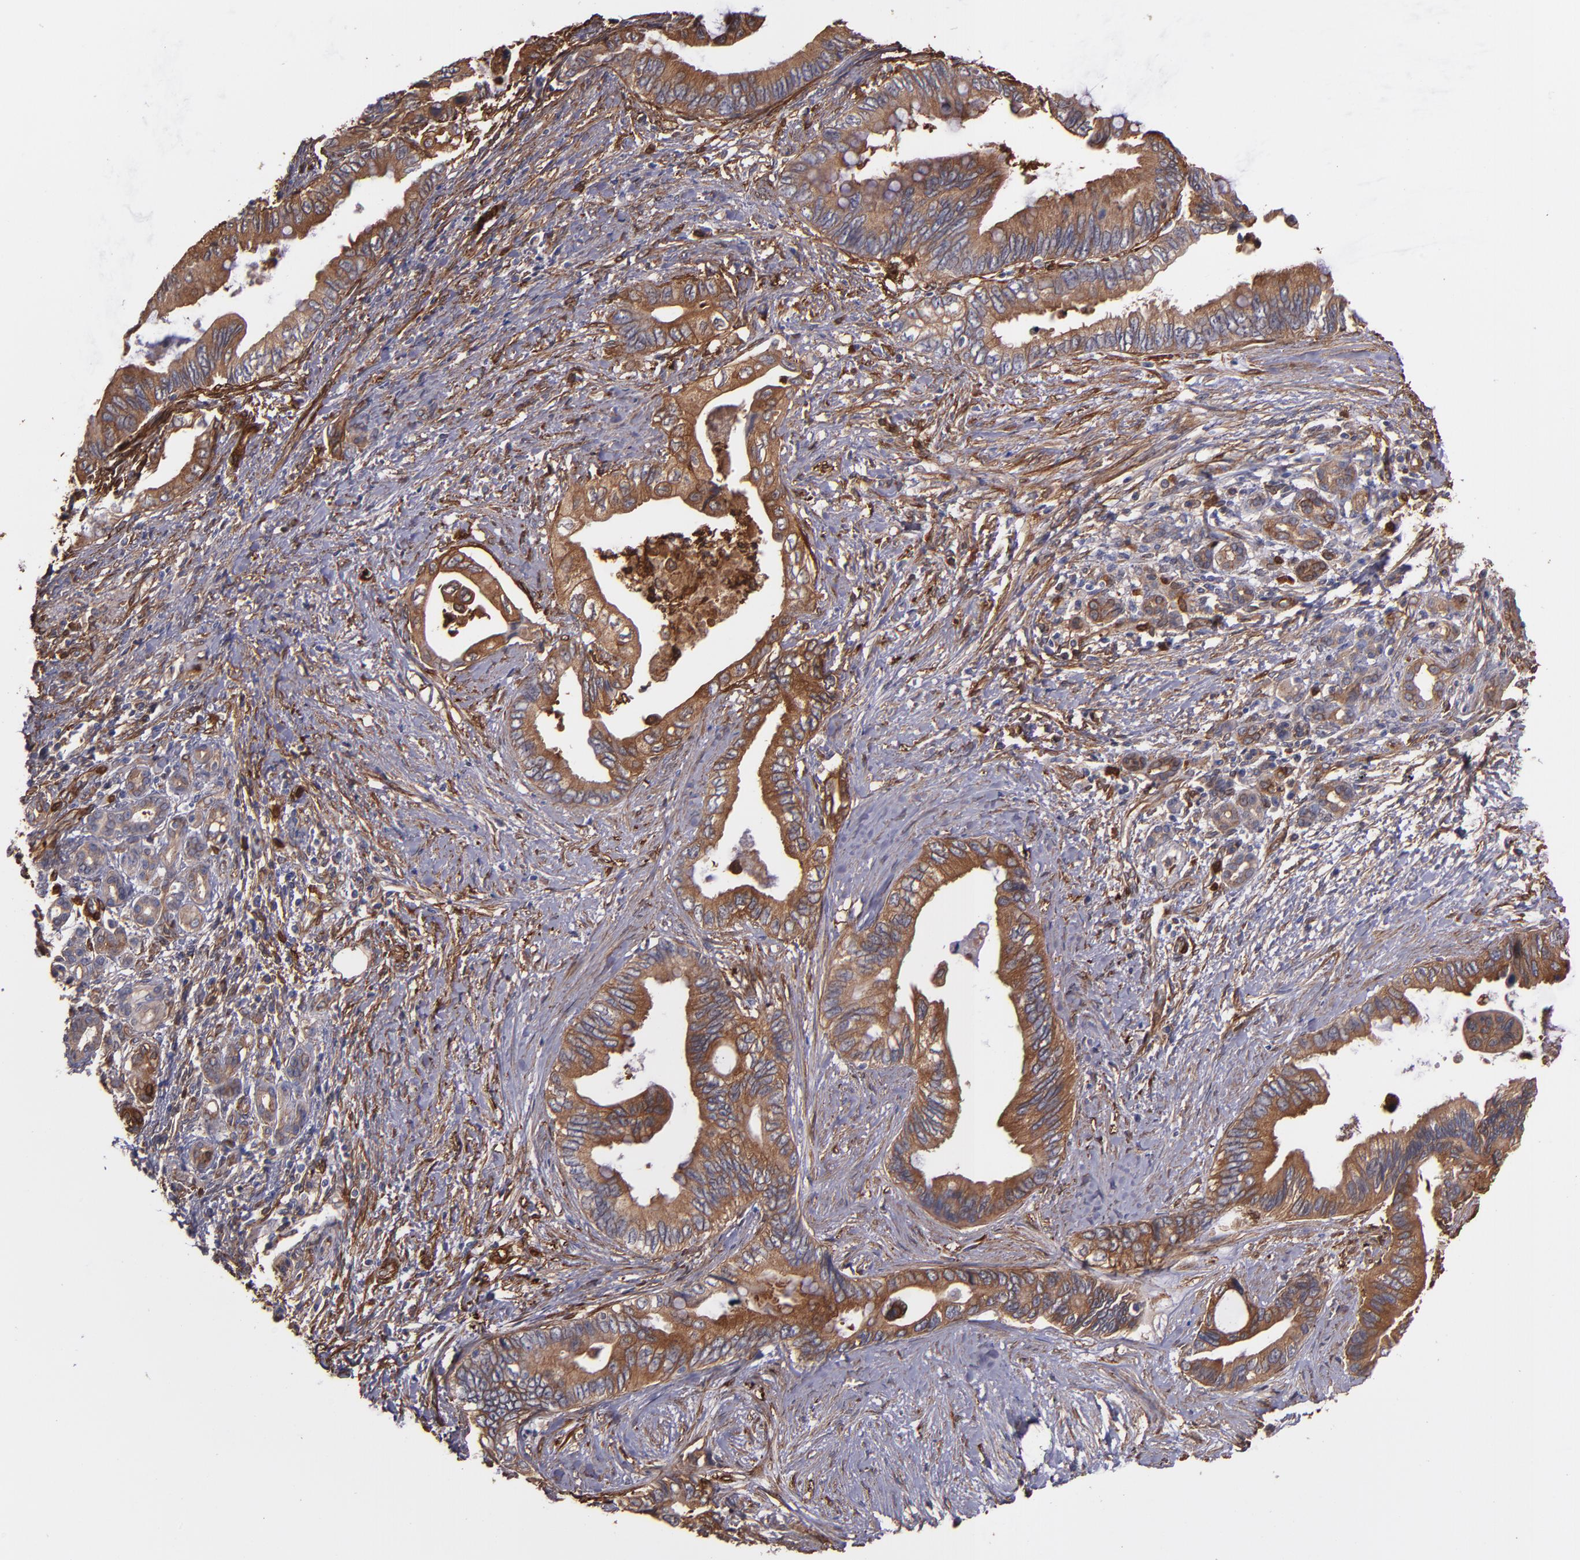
{"staining": {"intensity": "moderate", "quantity": "25%-75%", "location": "cytoplasmic/membranous"}, "tissue": "pancreatic cancer", "cell_type": "Tumor cells", "image_type": "cancer", "snomed": [{"axis": "morphology", "description": "Adenocarcinoma, NOS"}, {"axis": "topography", "description": "Pancreas"}], "caption": "Immunohistochemical staining of human pancreatic cancer (adenocarcinoma) reveals moderate cytoplasmic/membranous protein expression in approximately 25%-75% of tumor cells.", "gene": "VCL", "patient": {"sex": "female", "age": 66}}